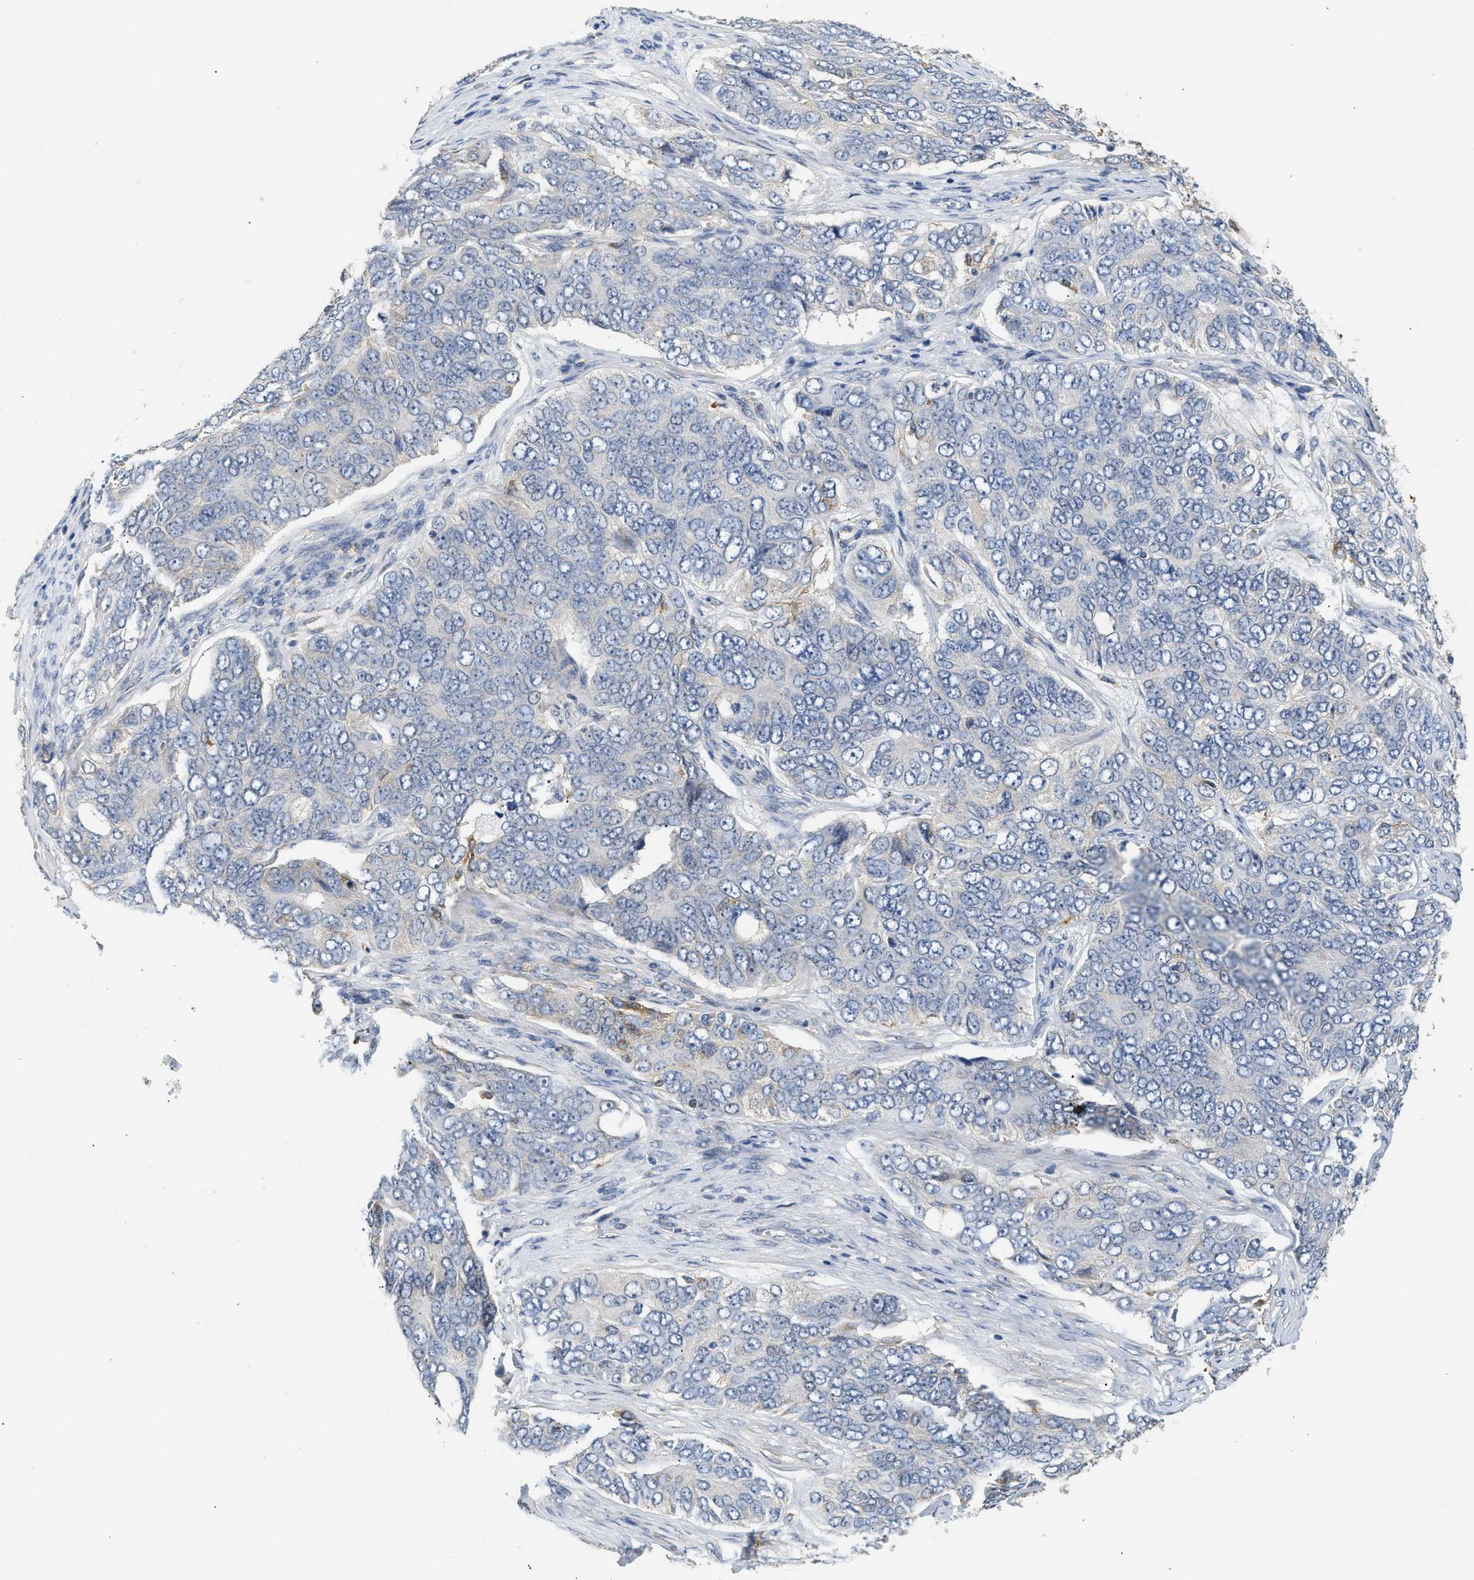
{"staining": {"intensity": "negative", "quantity": "none", "location": "none"}, "tissue": "ovarian cancer", "cell_type": "Tumor cells", "image_type": "cancer", "snomed": [{"axis": "morphology", "description": "Carcinoma, endometroid"}, {"axis": "topography", "description": "Ovary"}], "caption": "Human endometroid carcinoma (ovarian) stained for a protein using immunohistochemistry (IHC) shows no staining in tumor cells.", "gene": "RAB31", "patient": {"sex": "female", "age": 51}}